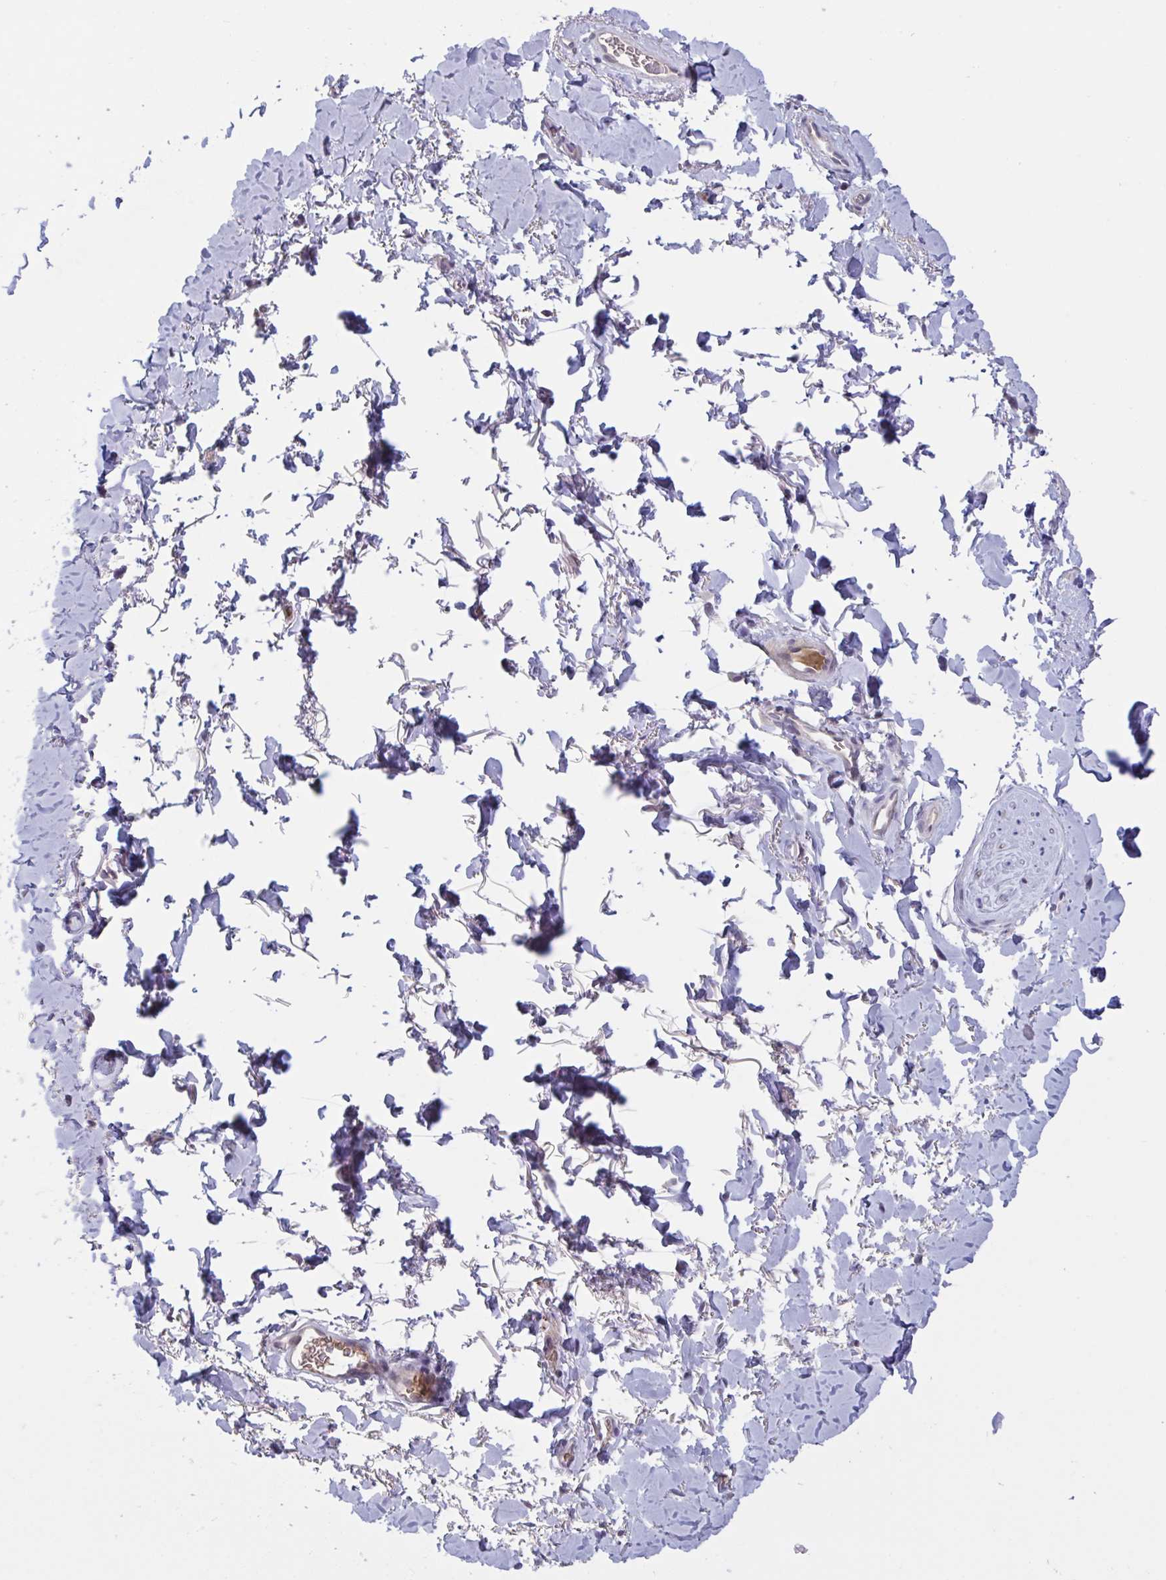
{"staining": {"intensity": "negative", "quantity": "none", "location": "none"}, "tissue": "adipose tissue", "cell_type": "Adipocytes", "image_type": "normal", "snomed": [{"axis": "morphology", "description": "Normal tissue, NOS"}, {"axis": "topography", "description": "Vulva"}, {"axis": "topography", "description": "Peripheral nerve tissue"}], "caption": "Human adipose tissue stained for a protein using IHC shows no staining in adipocytes.", "gene": "TTC7B", "patient": {"sex": "female", "age": 66}}